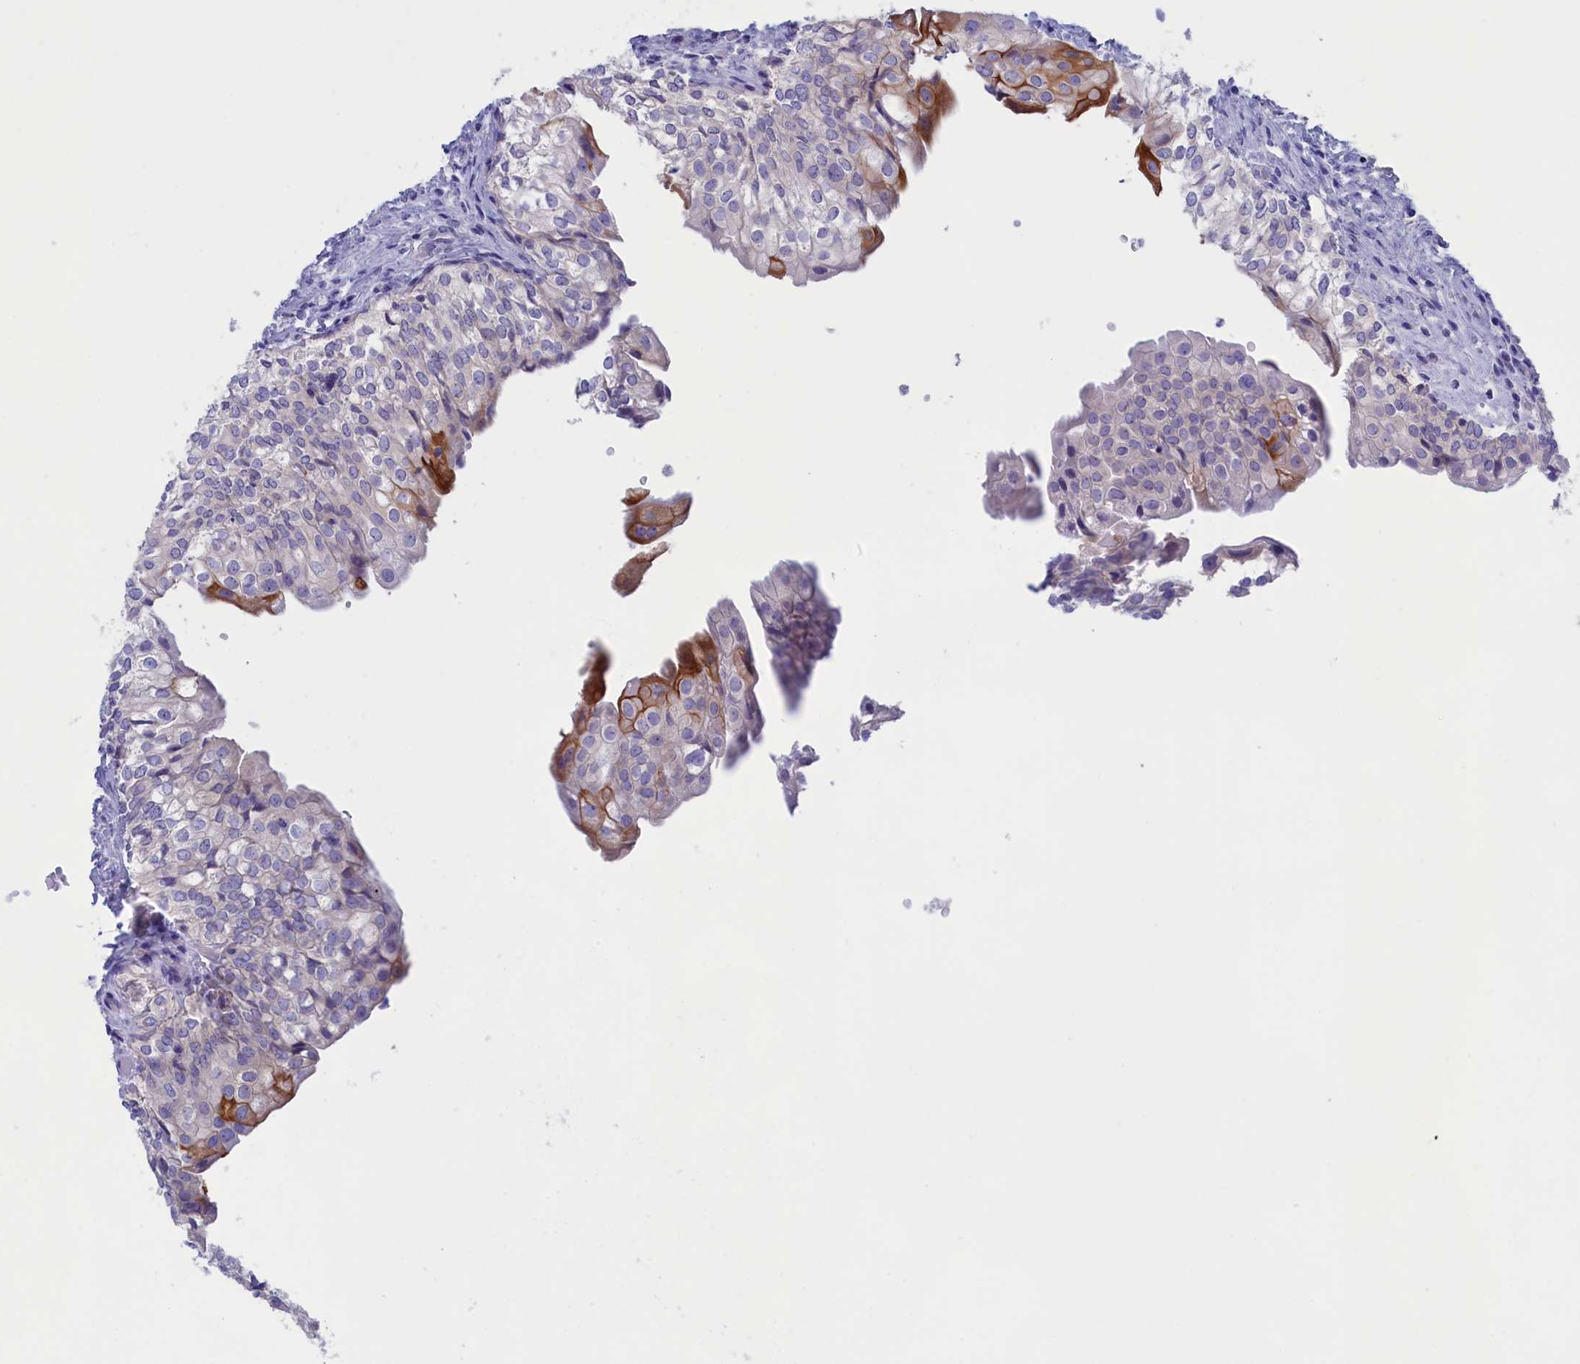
{"staining": {"intensity": "moderate", "quantity": "<25%", "location": "cytoplasmic/membranous"}, "tissue": "urinary bladder", "cell_type": "Urothelial cells", "image_type": "normal", "snomed": [{"axis": "morphology", "description": "Normal tissue, NOS"}, {"axis": "topography", "description": "Urinary bladder"}], "caption": "DAB immunohistochemical staining of unremarkable urinary bladder demonstrates moderate cytoplasmic/membranous protein staining in approximately <25% of urothelial cells.", "gene": "VPS35L", "patient": {"sex": "male", "age": 55}}